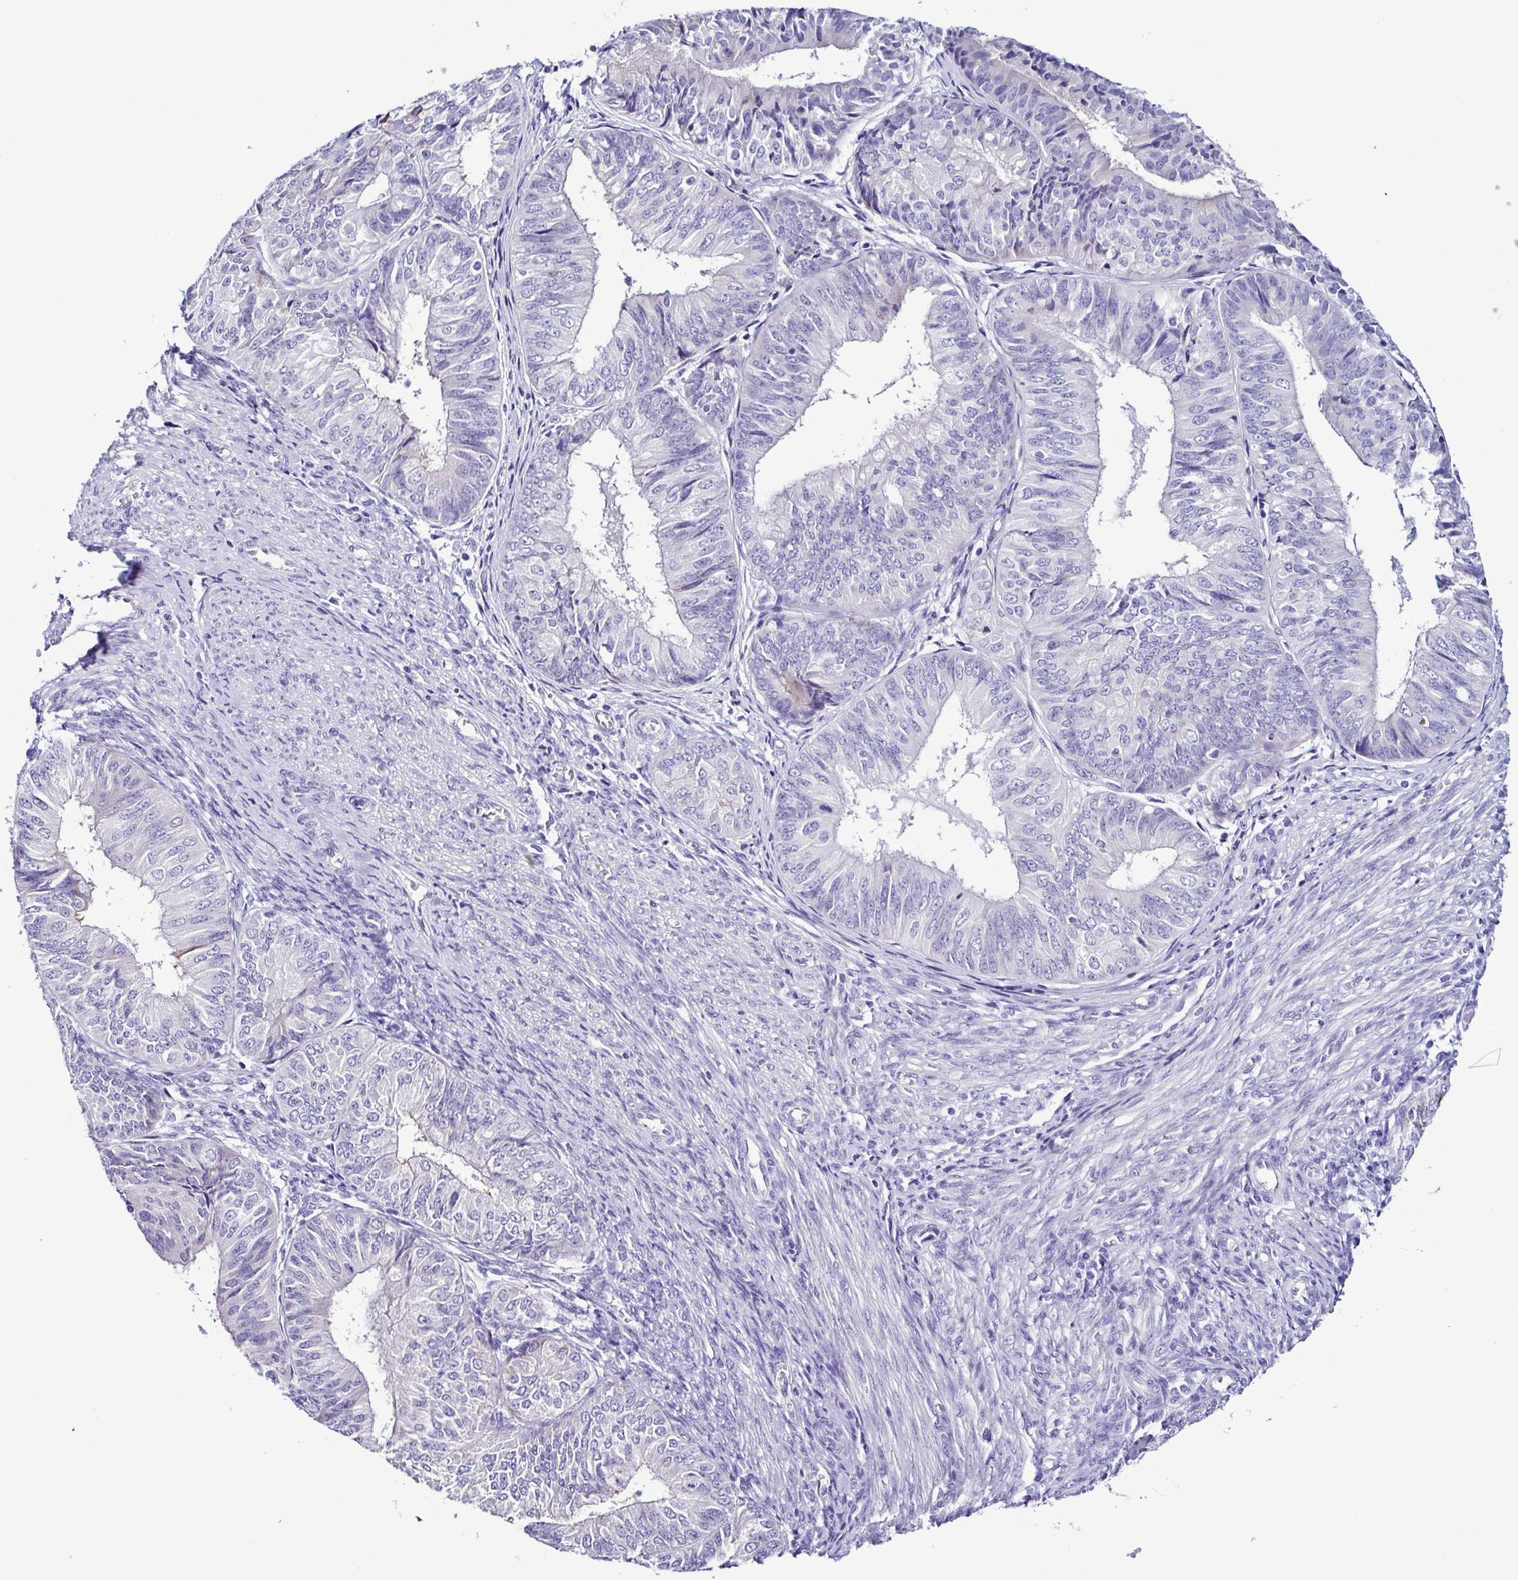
{"staining": {"intensity": "negative", "quantity": "none", "location": "none"}, "tissue": "endometrial cancer", "cell_type": "Tumor cells", "image_type": "cancer", "snomed": [{"axis": "morphology", "description": "Adenocarcinoma, NOS"}, {"axis": "topography", "description": "Endometrium"}], "caption": "A high-resolution micrograph shows IHC staining of endometrial cancer (adenocarcinoma), which shows no significant positivity in tumor cells. (DAB IHC with hematoxylin counter stain).", "gene": "SRL", "patient": {"sex": "female", "age": 58}}